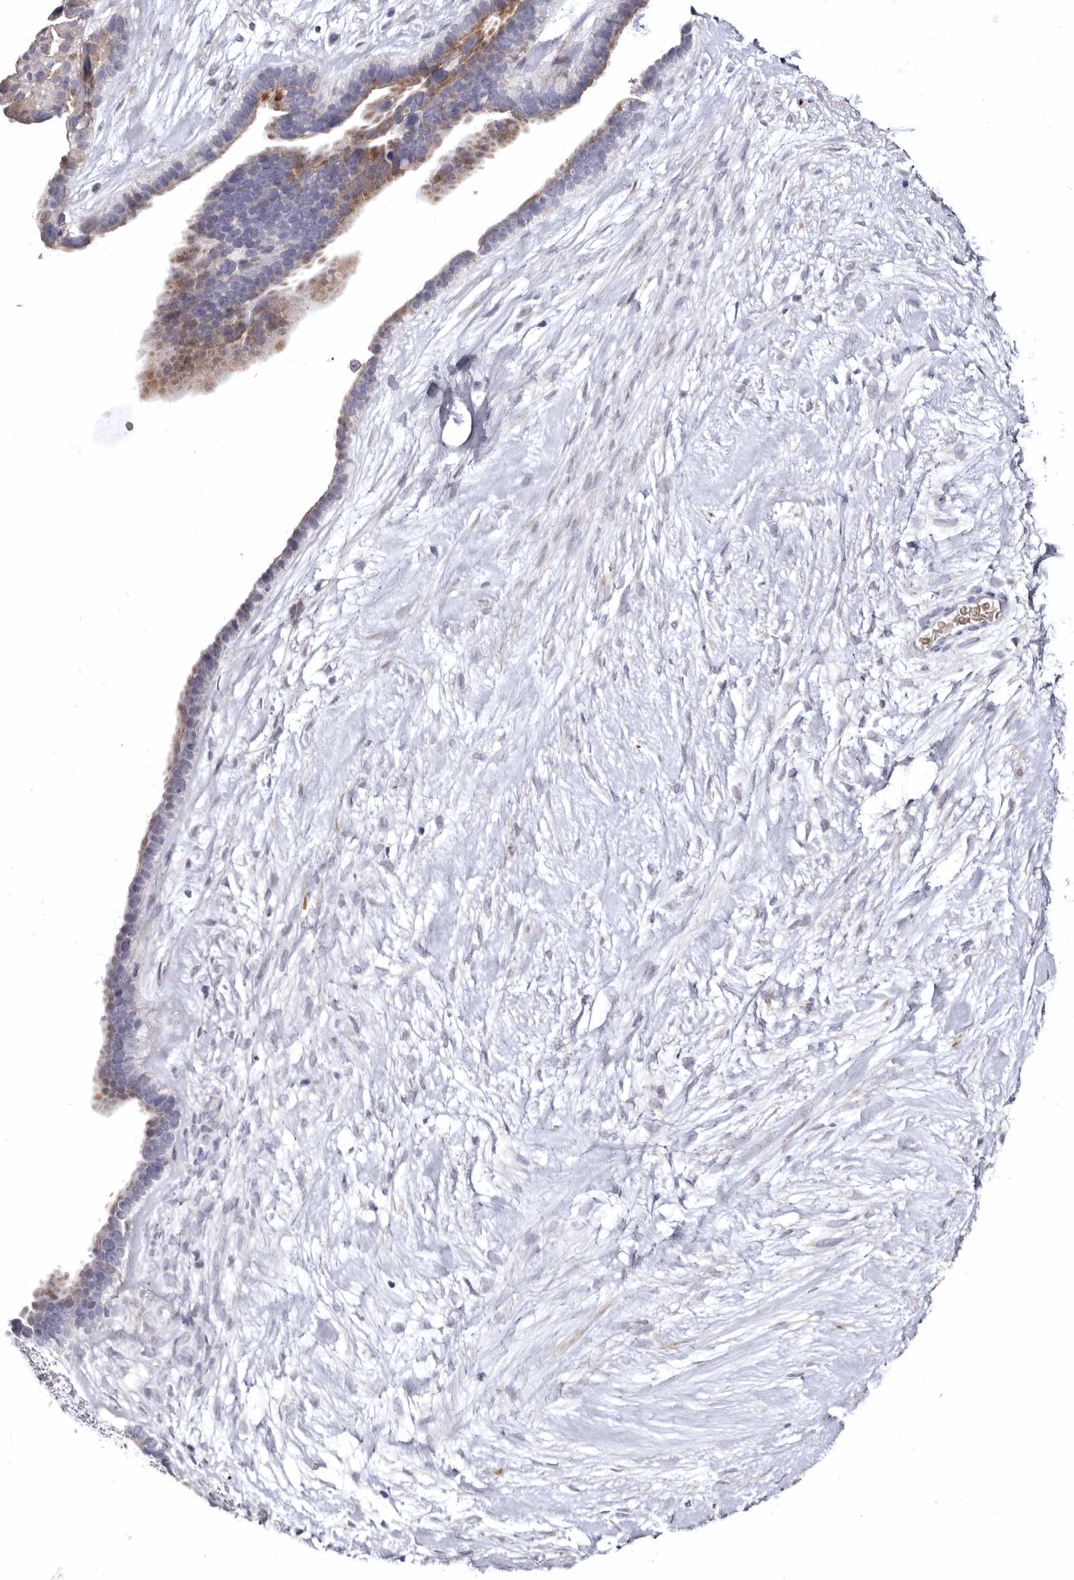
{"staining": {"intensity": "moderate", "quantity": "<25%", "location": "cytoplasmic/membranous"}, "tissue": "ovarian cancer", "cell_type": "Tumor cells", "image_type": "cancer", "snomed": [{"axis": "morphology", "description": "Cystadenocarcinoma, serous, NOS"}, {"axis": "topography", "description": "Ovary"}], "caption": "Ovarian serous cystadenocarcinoma stained with a protein marker reveals moderate staining in tumor cells.", "gene": "AIDA", "patient": {"sex": "female", "age": 56}}